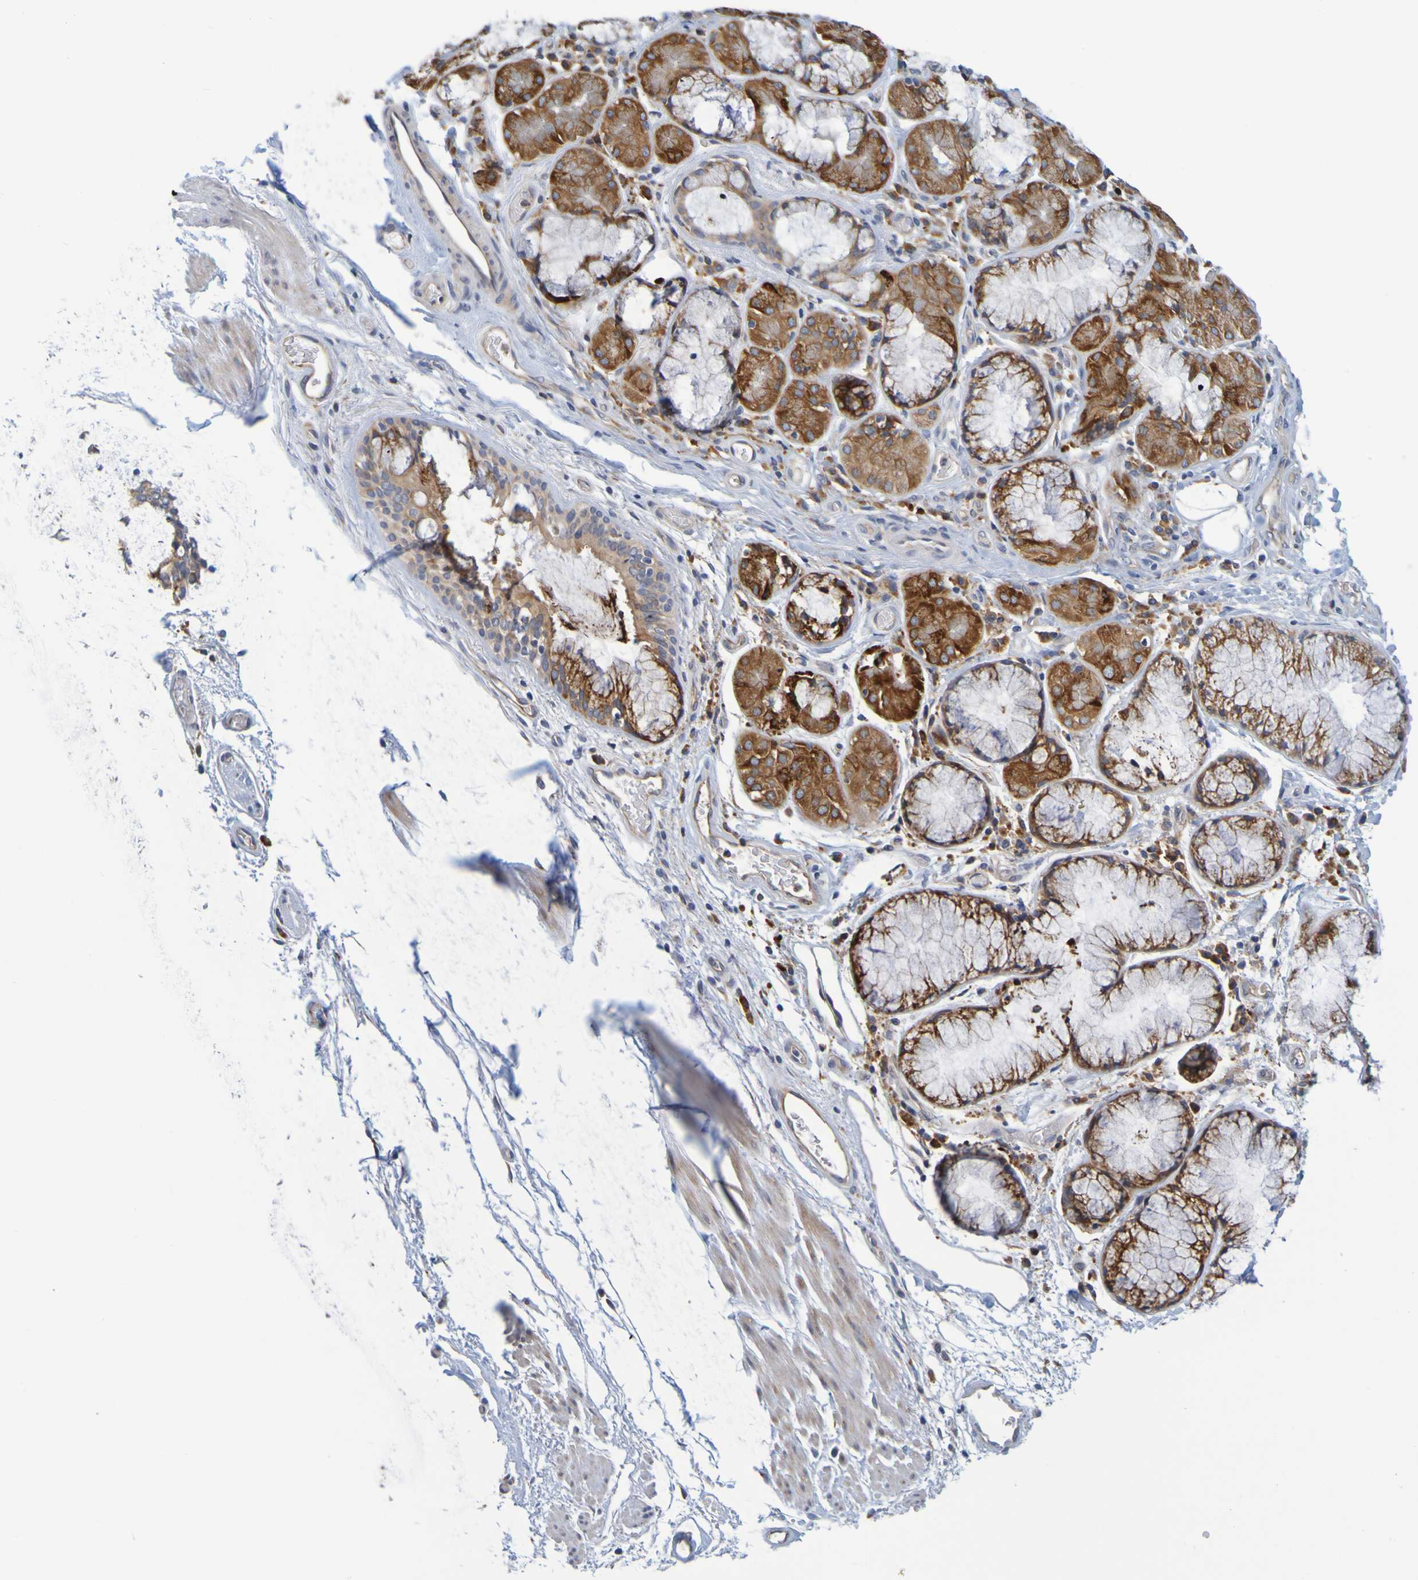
{"staining": {"intensity": "moderate", "quantity": ">75%", "location": "cytoplasmic/membranous"}, "tissue": "bronchus", "cell_type": "Respiratory epithelial cells", "image_type": "normal", "snomed": [{"axis": "morphology", "description": "Normal tissue, NOS"}, {"axis": "morphology", "description": "Adenocarcinoma, NOS"}, {"axis": "topography", "description": "Bronchus"}, {"axis": "topography", "description": "Lung"}], "caption": "Protein staining of unremarkable bronchus shows moderate cytoplasmic/membranous positivity in approximately >75% of respiratory epithelial cells.", "gene": "SIL1", "patient": {"sex": "female", "age": 54}}